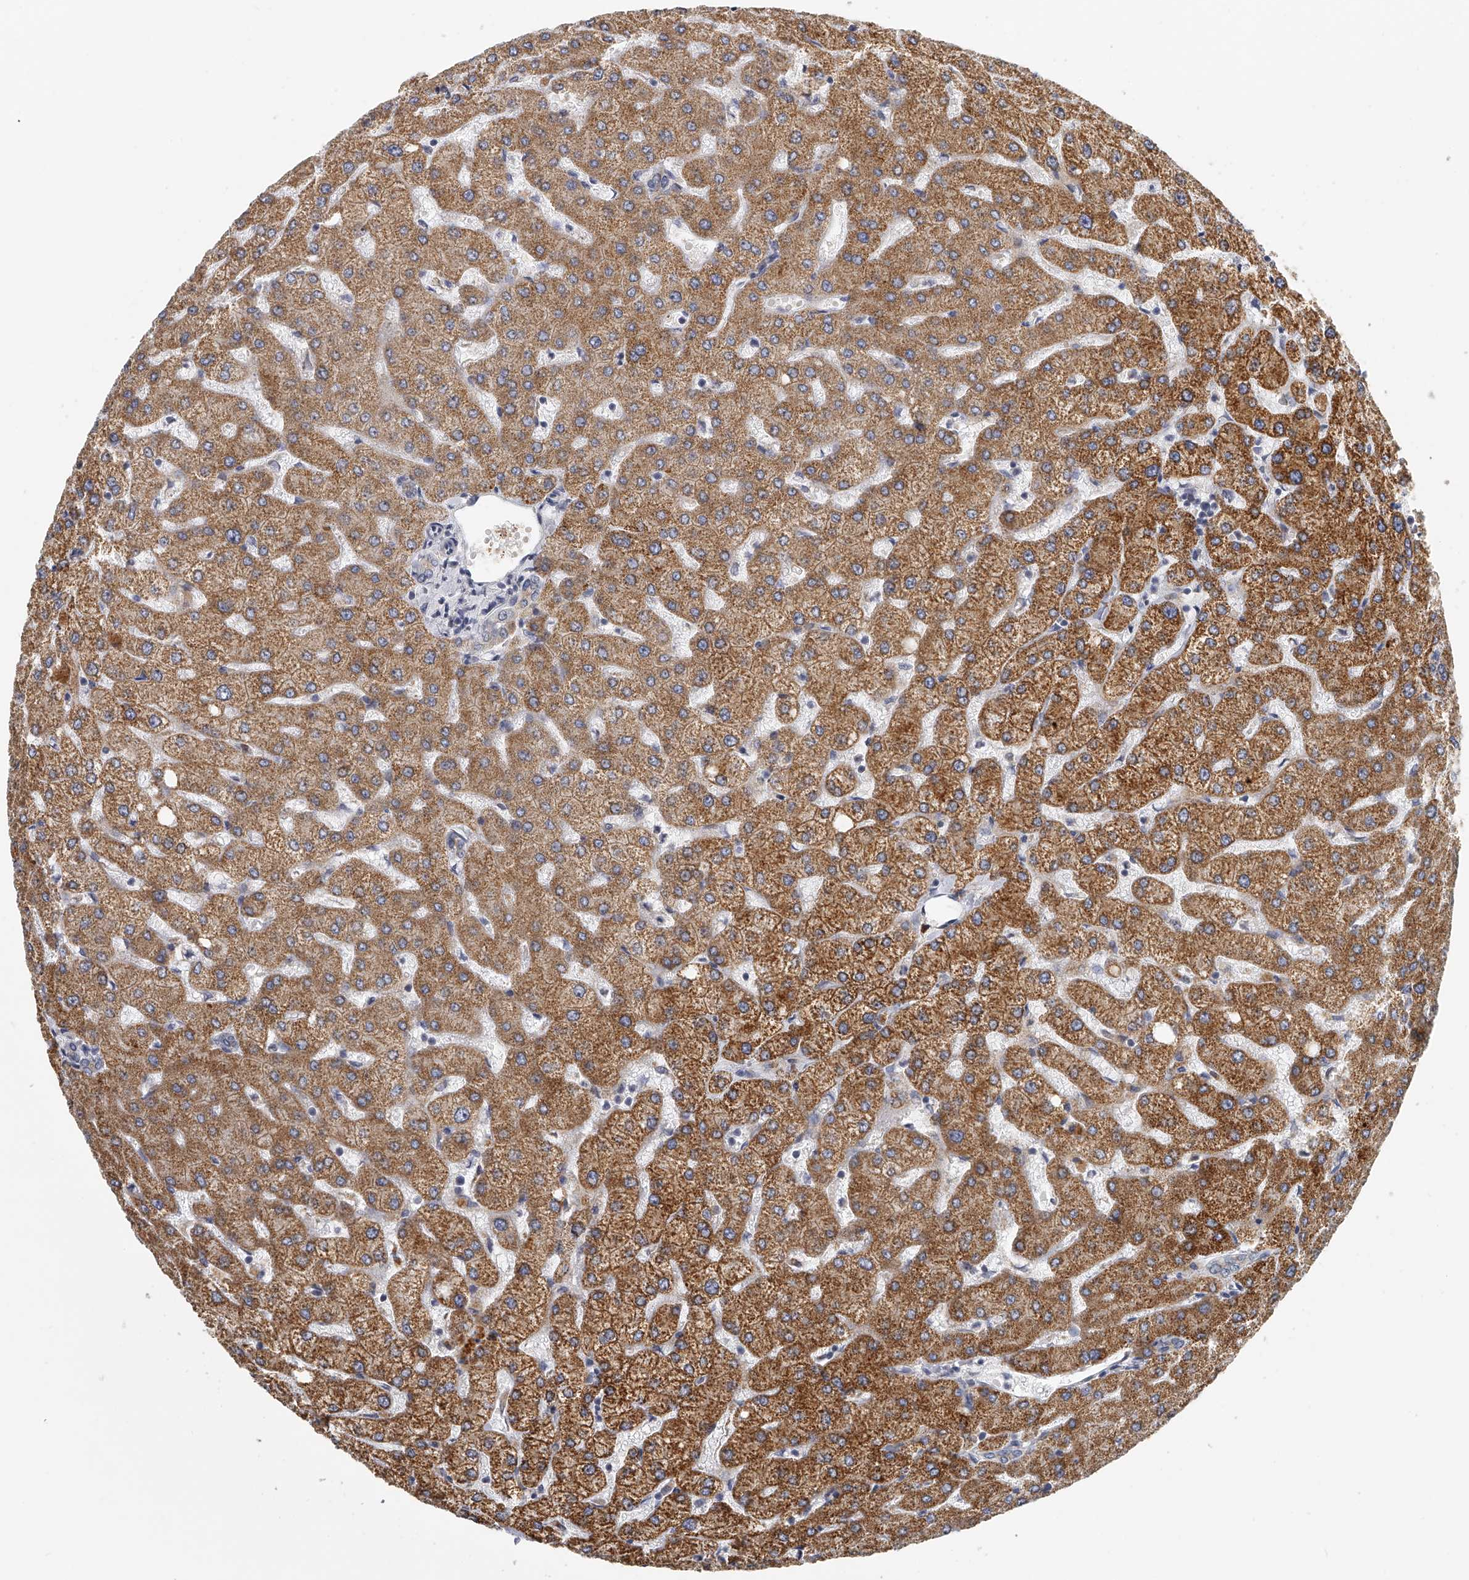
{"staining": {"intensity": "weak", "quantity": "25%-75%", "location": "cytoplasmic/membranous"}, "tissue": "liver", "cell_type": "Cholangiocytes", "image_type": "normal", "snomed": [{"axis": "morphology", "description": "Normal tissue, NOS"}, {"axis": "topography", "description": "Liver"}], "caption": "Immunohistochemical staining of unremarkable liver exhibits low levels of weak cytoplasmic/membranous expression in about 25%-75% of cholangiocytes.", "gene": "KLHL7", "patient": {"sex": "female", "age": 54}}